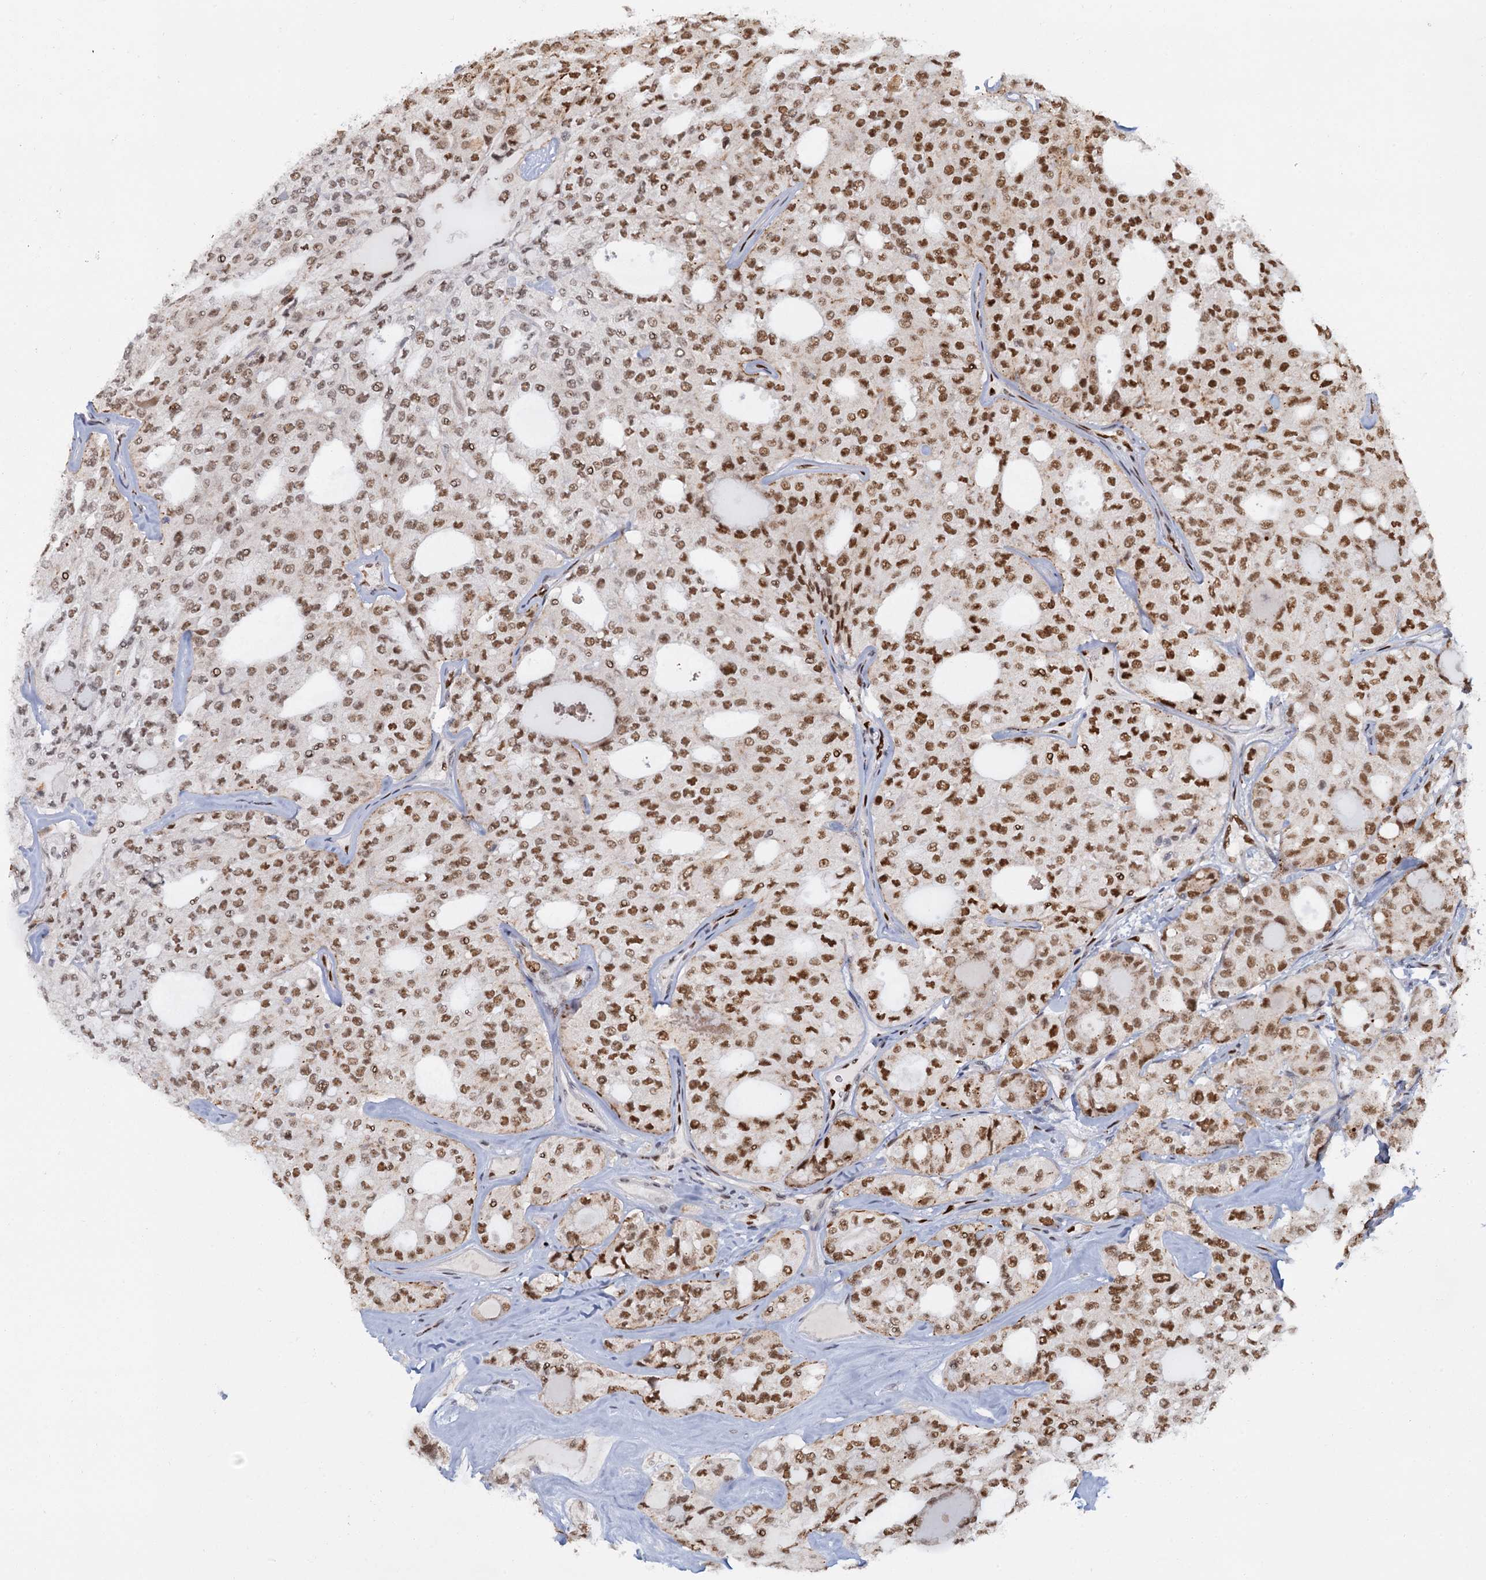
{"staining": {"intensity": "moderate", "quantity": ">75%", "location": "nuclear"}, "tissue": "thyroid cancer", "cell_type": "Tumor cells", "image_type": "cancer", "snomed": [{"axis": "morphology", "description": "Follicular adenoma carcinoma, NOS"}, {"axis": "topography", "description": "Thyroid gland"}], "caption": "Follicular adenoma carcinoma (thyroid) stained with a protein marker shows moderate staining in tumor cells.", "gene": "RPRD1A", "patient": {"sex": "male", "age": 75}}